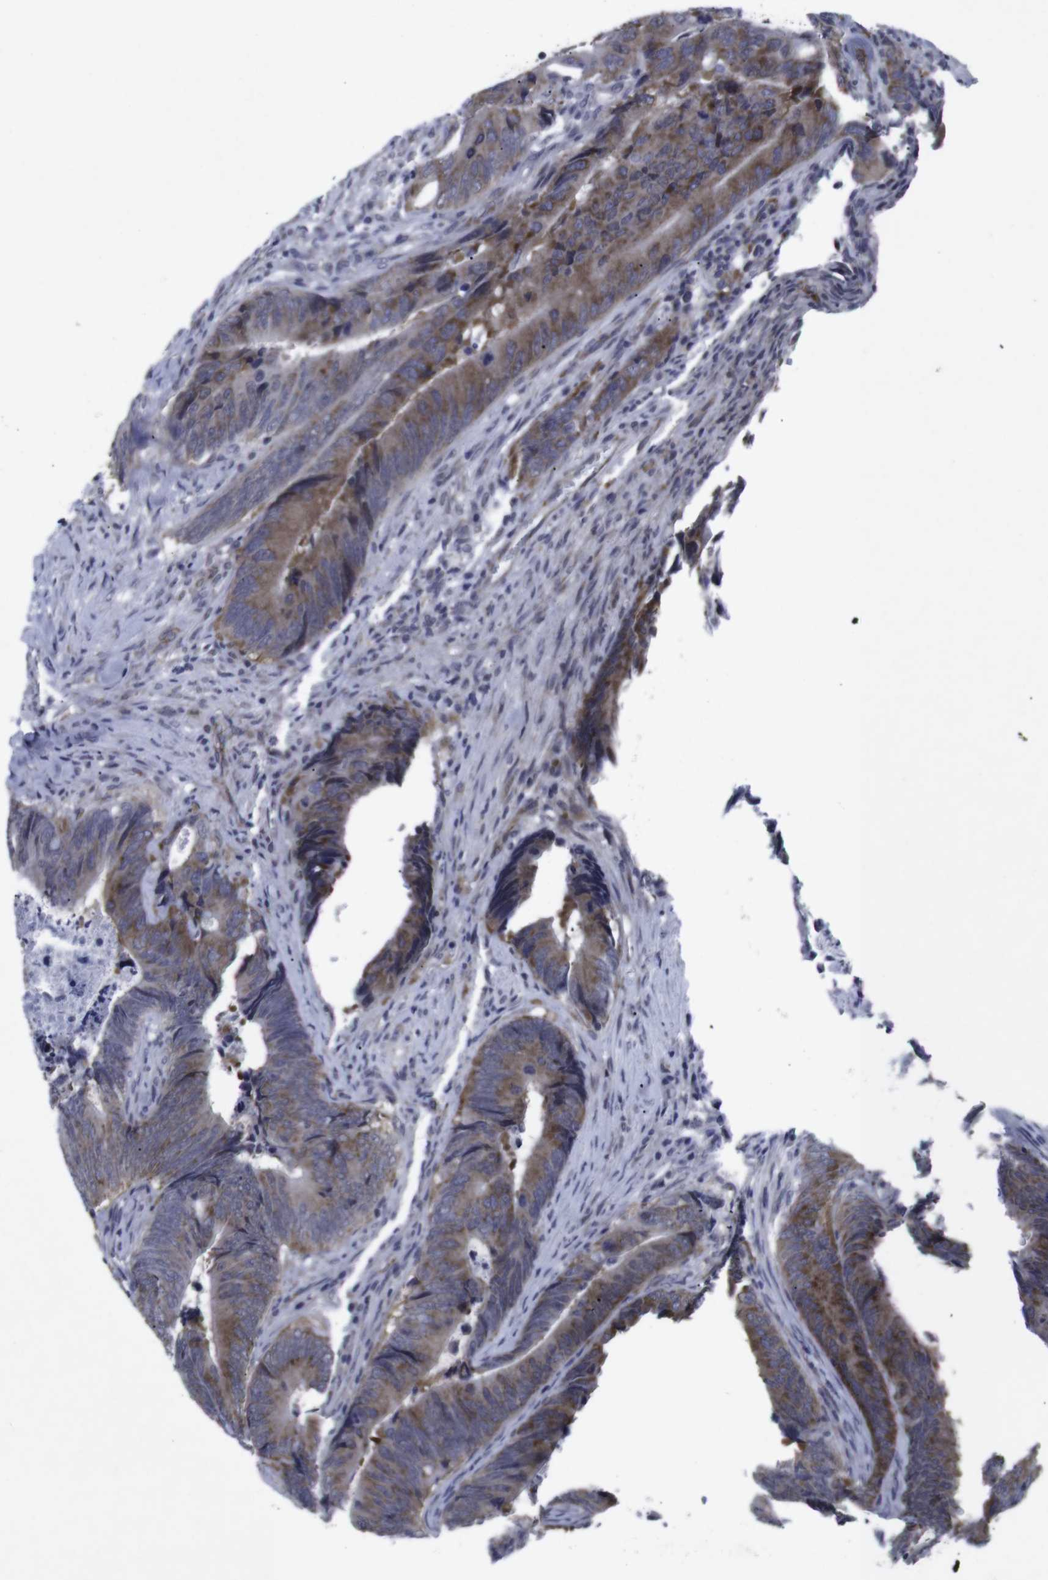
{"staining": {"intensity": "moderate", "quantity": ">75%", "location": "cytoplasmic/membranous"}, "tissue": "colorectal cancer", "cell_type": "Tumor cells", "image_type": "cancer", "snomed": [{"axis": "morphology", "description": "Normal tissue, NOS"}, {"axis": "morphology", "description": "Adenocarcinoma, NOS"}, {"axis": "topography", "description": "Colon"}], "caption": "Protein staining by immunohistochemistry (IHC) shows moderate cytoplasmic/membranous staining in about >75% of tumor cells in adenocarcinoma (colorectal).", "gene": "GEMIN2", "patient": {"sex": "male", "age": 56}}